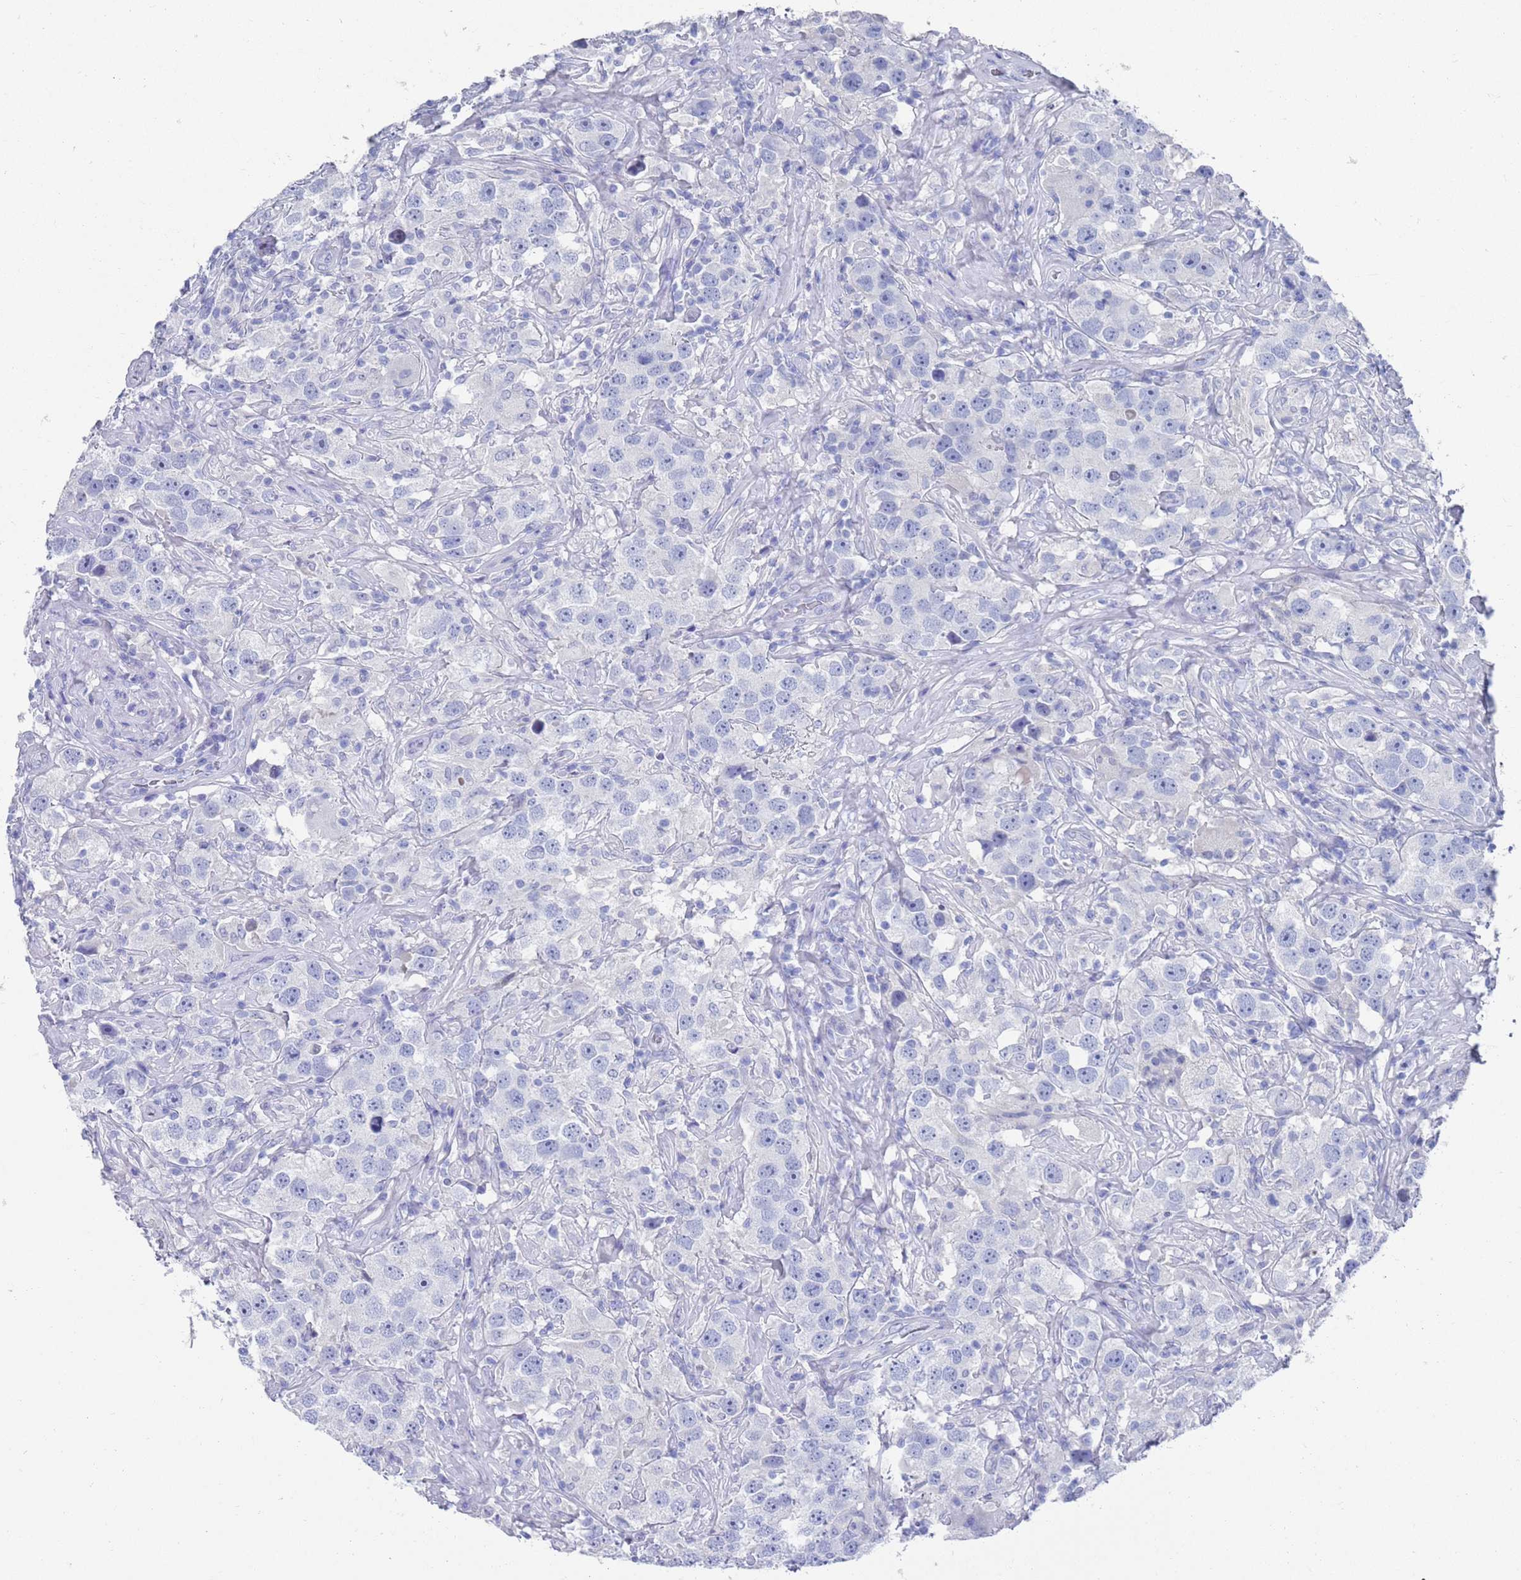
{"staining": {"intensity": "negative", "quantity": "none", "location": "none"}, "tissue": "testis cancer", "cell_type": "Tumor cells", "image_type": "cancer", "snomed": [{"axis": "morphology", "description": "Seminoma, NOS"}, {"axis": "topography", "description": "Testis"}], "caption": "There is no significant staining in tumor cells of seminoma (testis).", "gene": "MTMR2", "patient": {"sex": "male", "age": 49}}